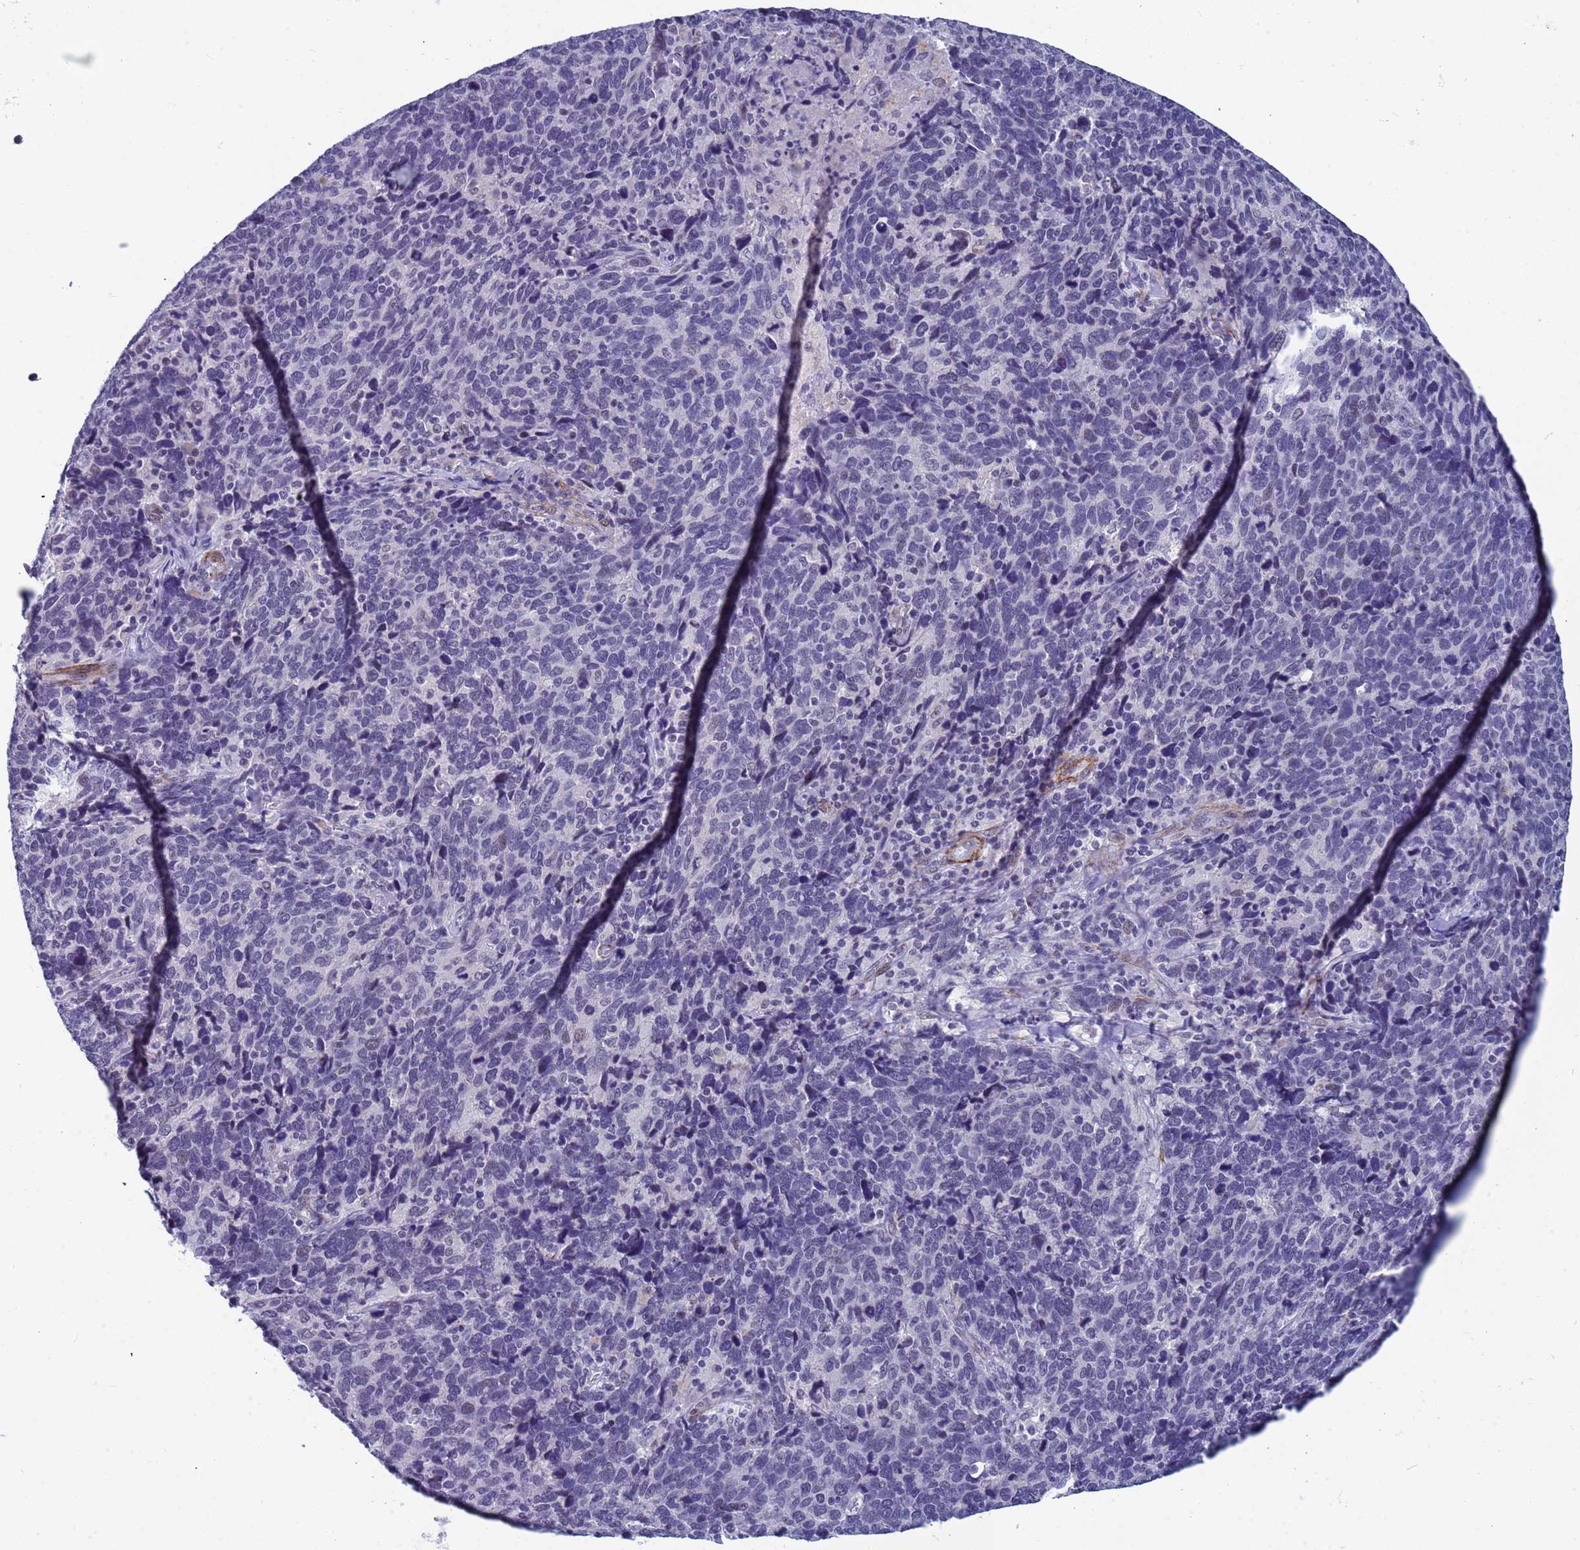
{"staining": {"intensity": "negative", "quantity": "none", "location": "none"}, "tissue": "cervical cancer", "cell_type": "Tumor cells", "image_type": "cancer", "snomed": [{"axis": "morphology", "description": "Squamous cell carcinoma, NOS"}, {"axis": "topography", "description": "Cervix"}], "caption": "Tumor cells are negative for protein expression in human cervical squamous cell carcinoma.", "gene": "CXorf65", "patient": {"sex": "female", "age": 41}}